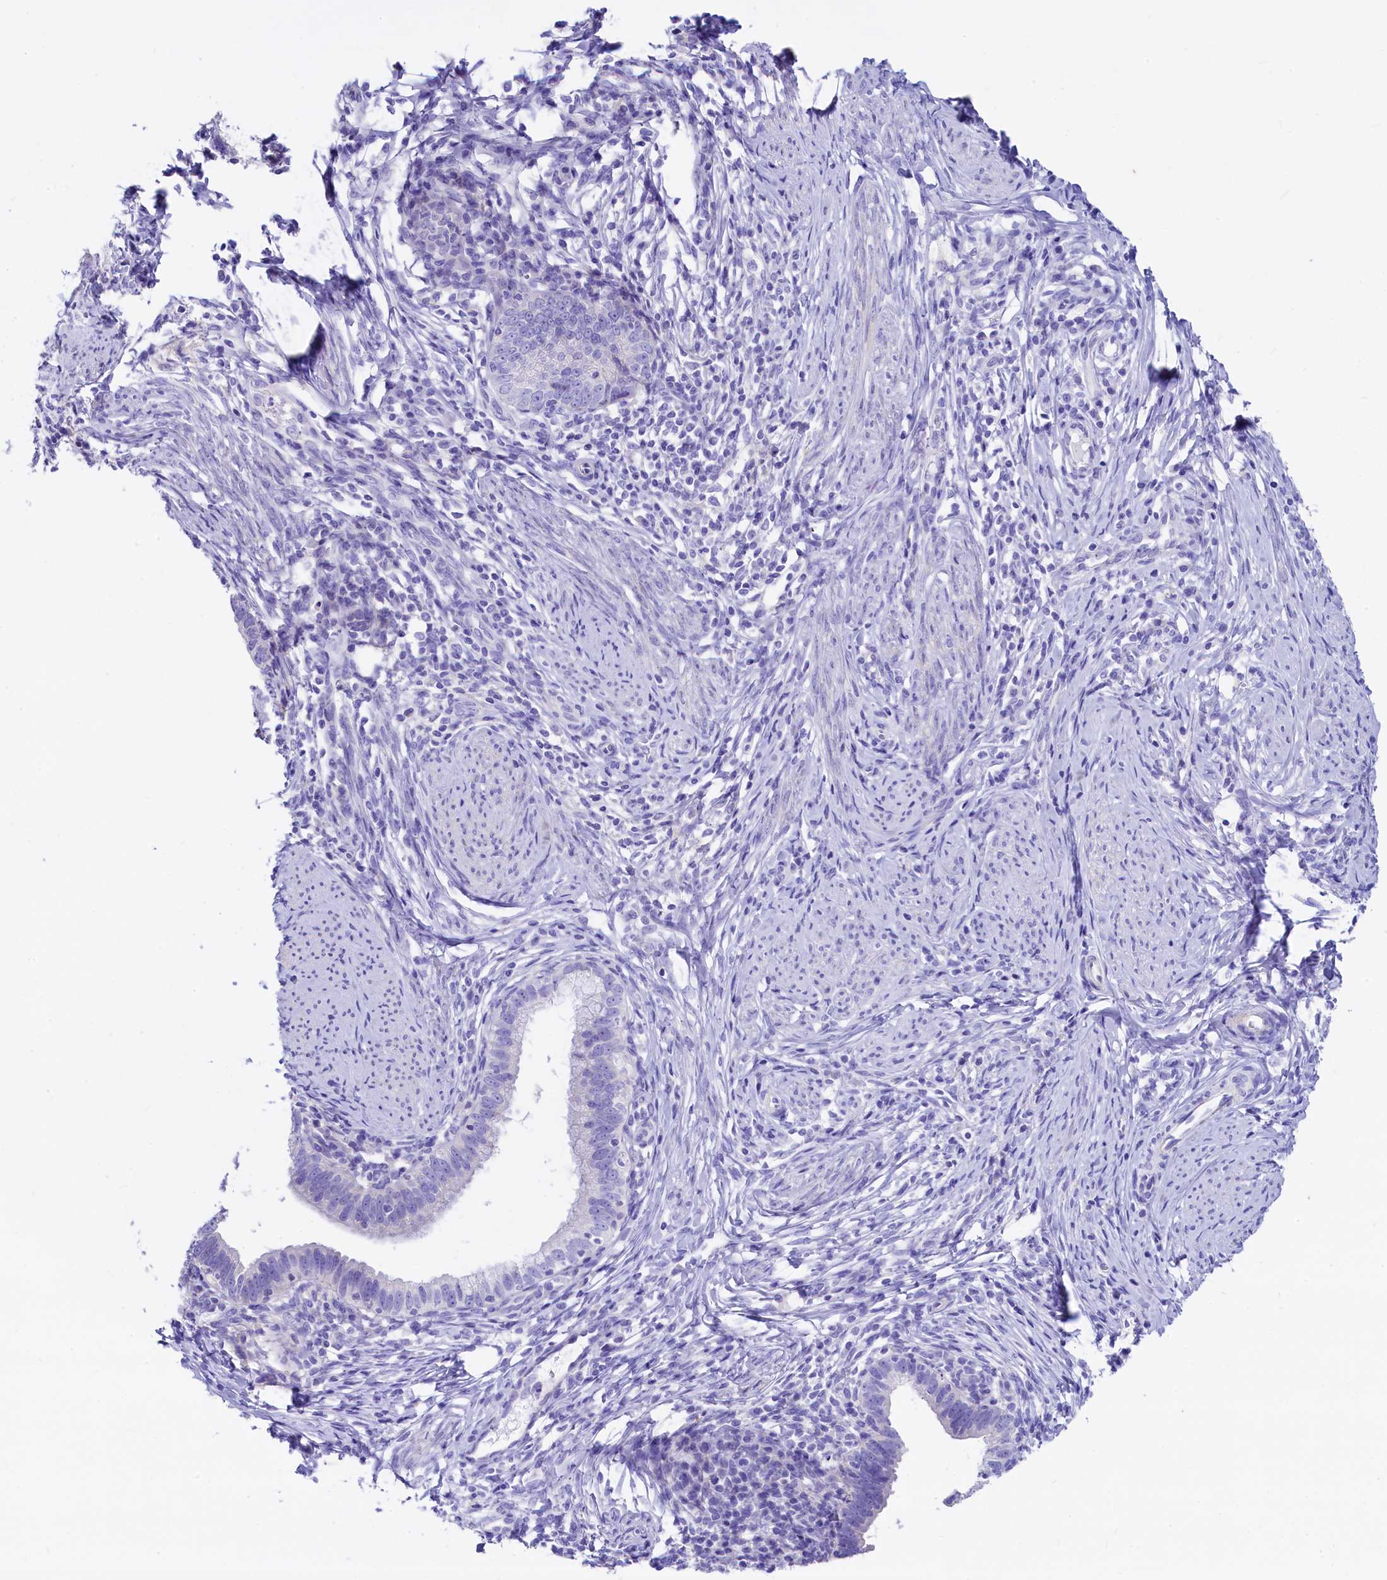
{"staining": {"intensity": "negative", "quantity": "none", "location": "none"}, "tissue": "cervical cancer", "cell_type": "Tumor cells", "image_type": "cancer", "snomed": [{"axis": "morphology", "description": "Adenocarcinoma, NOS"}, {"axis": "topography", "description": "Cervix"}], "caption": "An image of human cervical cancer (adenocarcinoma) is negative for staining in tumor cells.", "gene": "RBP3", "patient": {"sex": "female", "age": 36}}